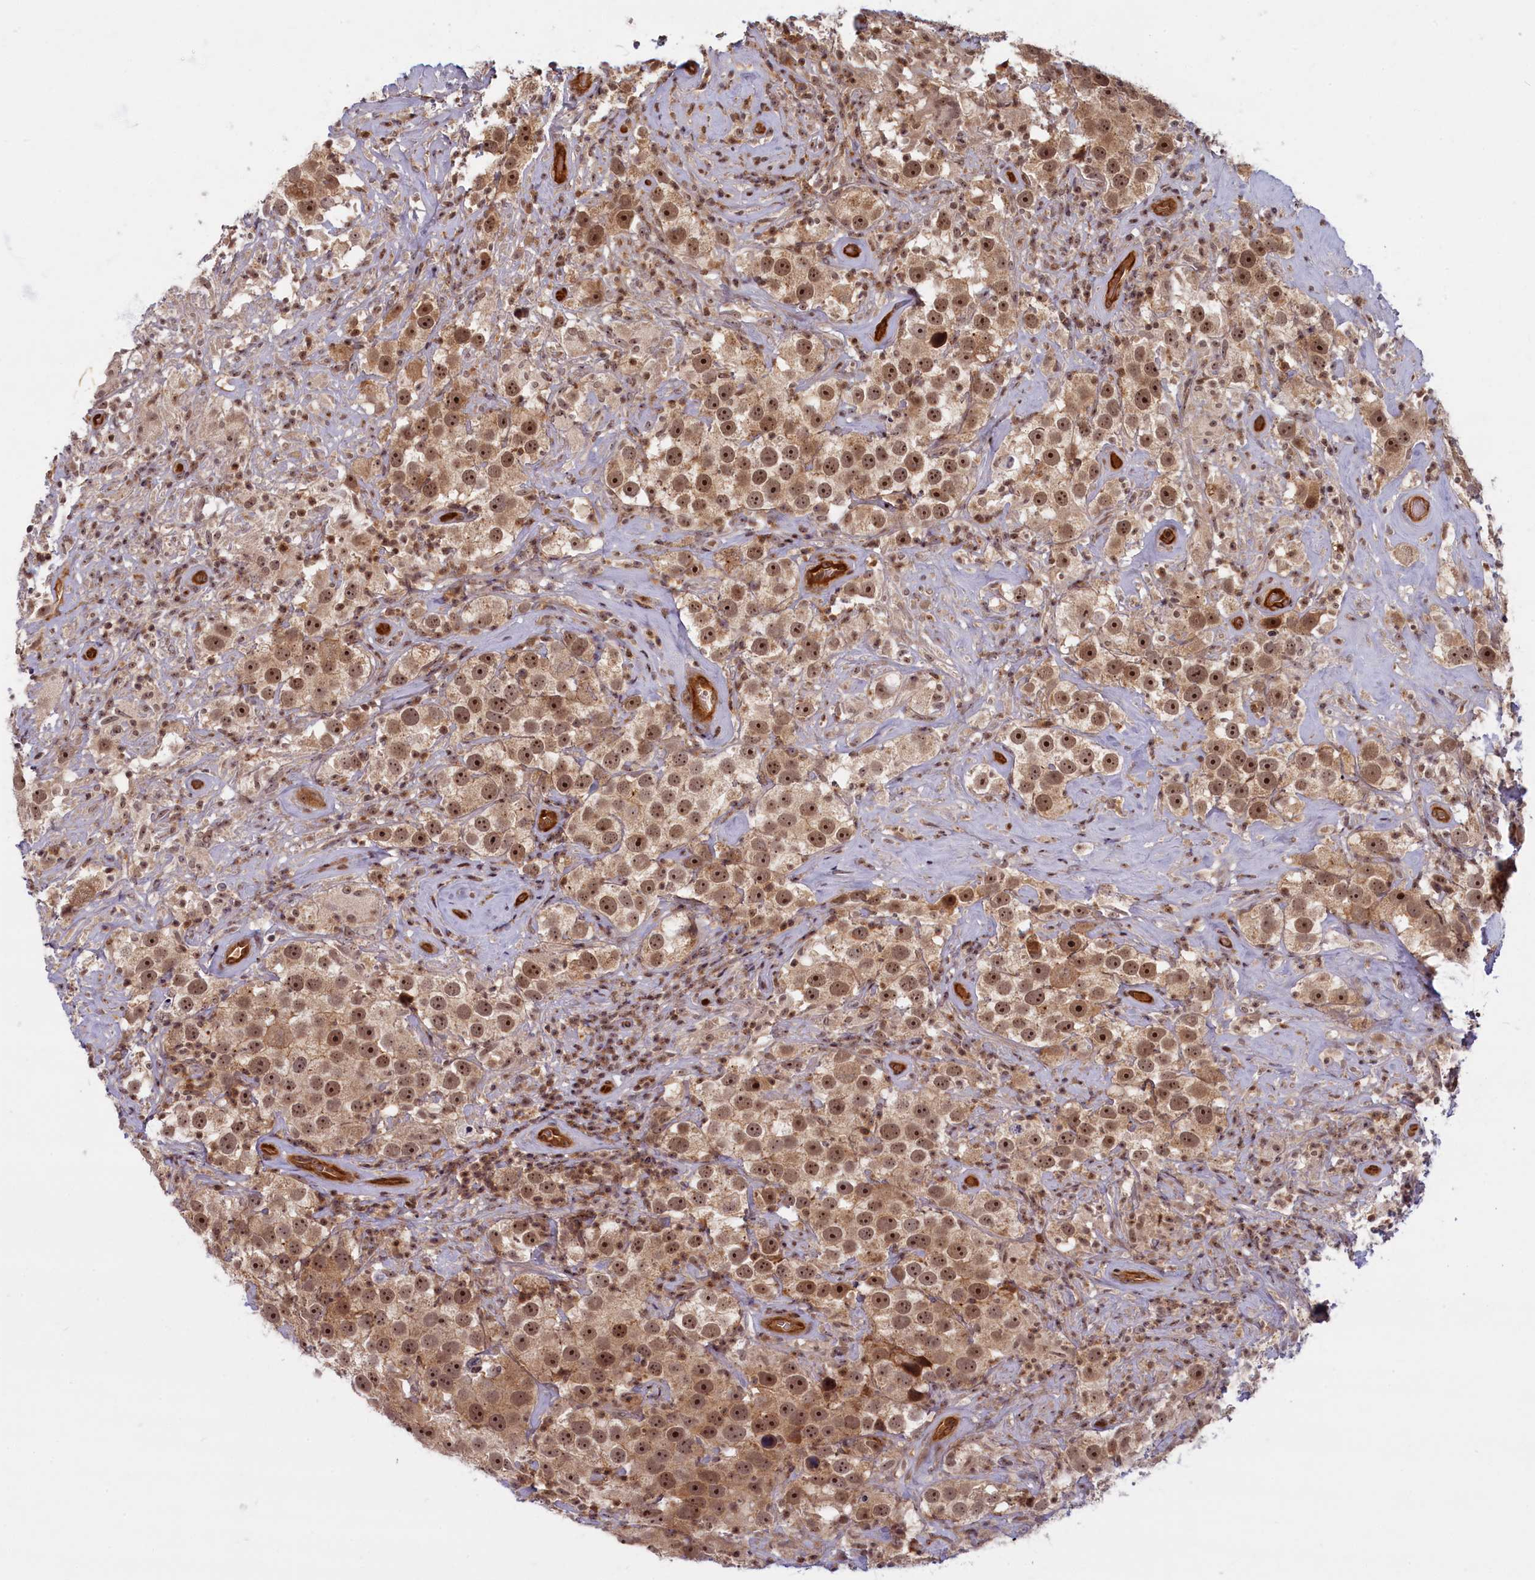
{"staining": {"intensity": "moderate", "quantity": ">75%", "location": "cytoplasmic/membranous,nuclear"}, "tissue": "testis cancer", "cell_type": "Tumor cells", "image_type": "cancer", "snomed": [{"axis": "morphology", "description": "Seminoma, NOS"}, {"axis": "topography", "description": "Testis"}], "caption": "Brown immunohistochemical staining in human testis seminoma displays moderate cytoplasmic/membranous and nuclear expression in about >75% of tumor cells. (DAB (3,3'-diaminobenzidine) IHC, brown staining for protein, blue staining for nuclei).", "gene": "SNRK", "patient": {"sex": "male", "age": 49}}